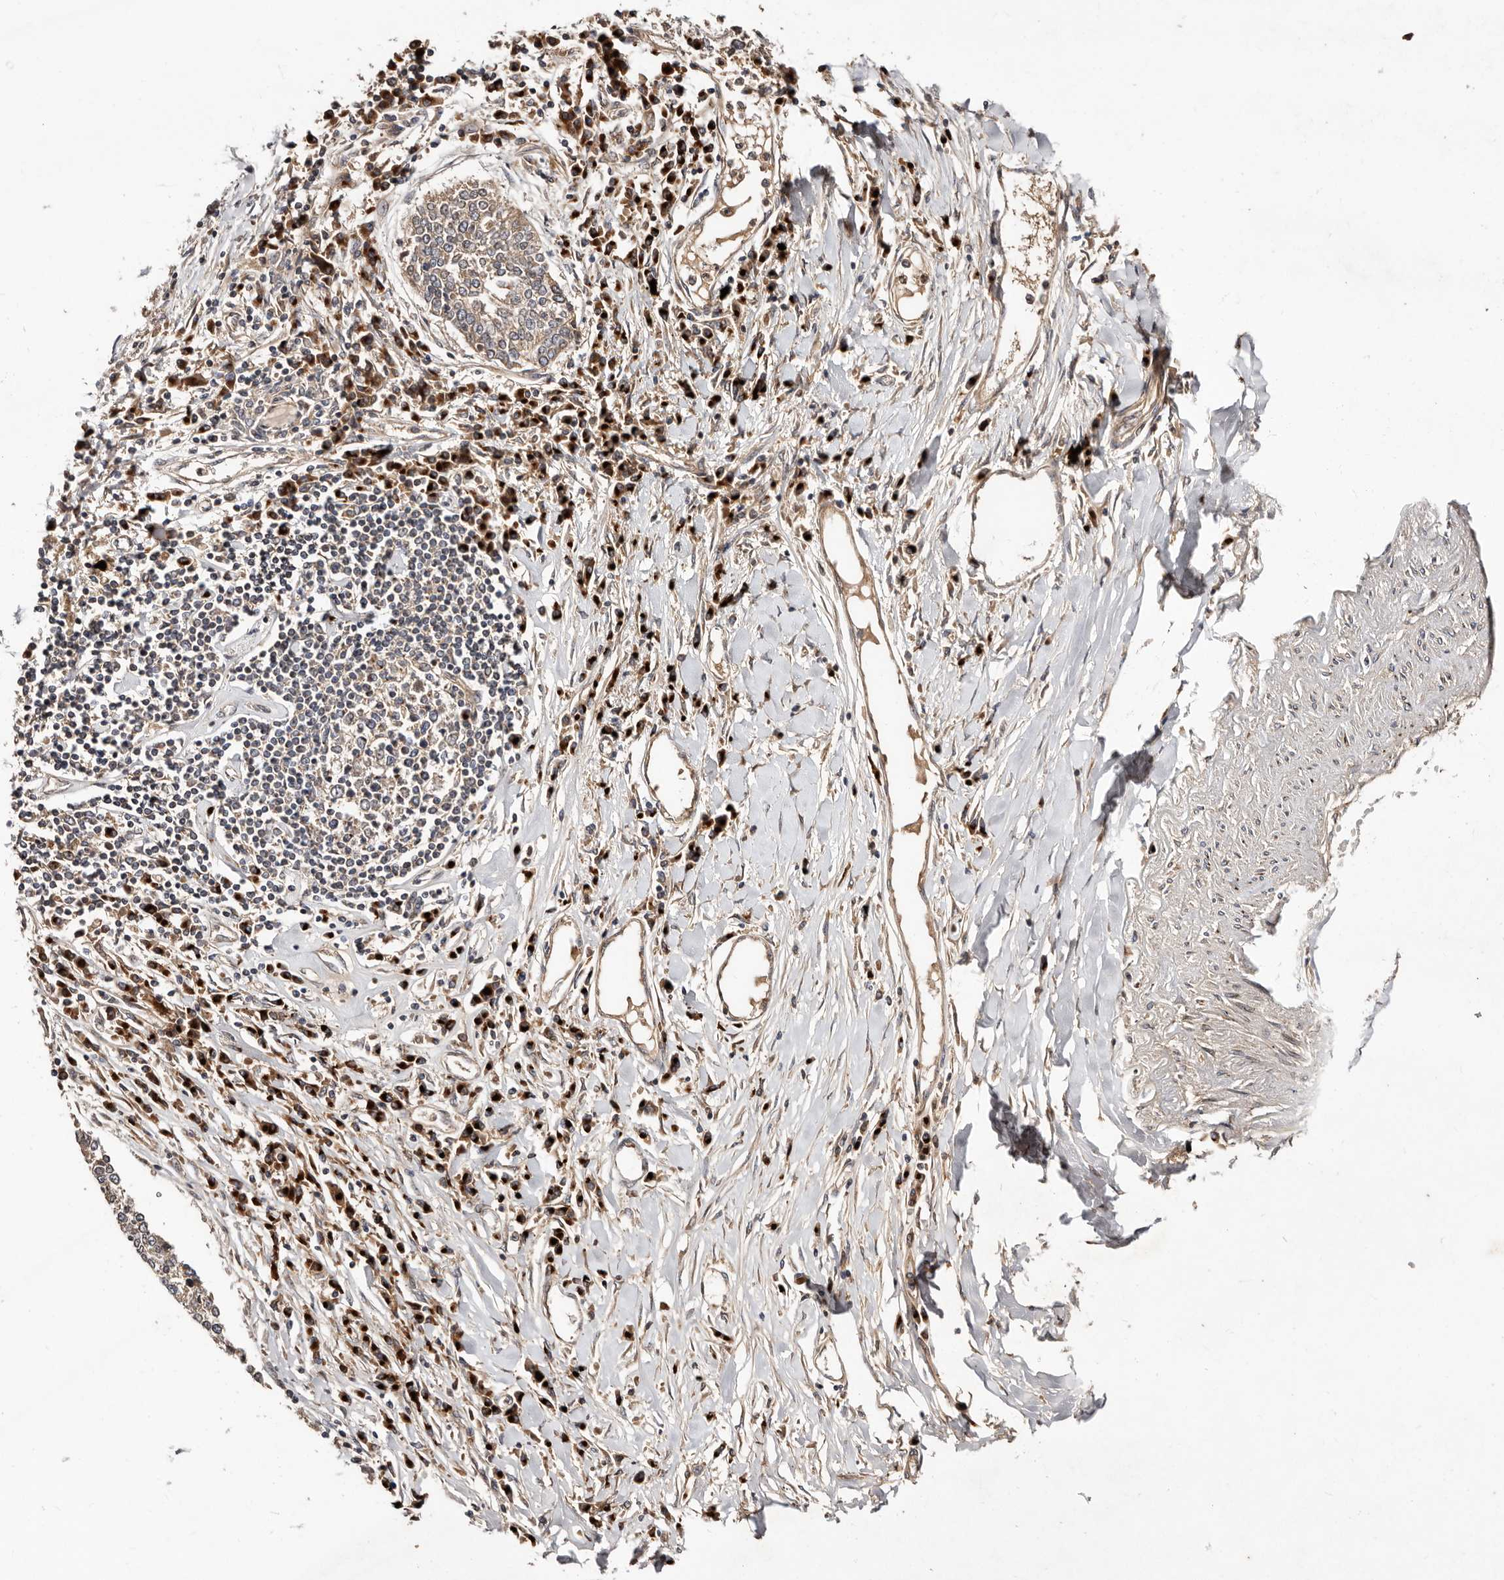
{"staining": {"intensity": "weak", "quantity": "25%-75%", "location": "cytoplasmic/membranous"}, "tissue": "lung cancer", "cell_type": "Tumor cells", "image_type": "cancer", "snomed": [{"axis": "morphology", "description": "Normal tissue, NOS"}, {"axis": "morphology", "description": "Squamous cell carcinoma, NOS"}, {"axis": "topography", "description": "Cartilage tissue"}, {"axis": "topography", "description": "Bronchus"}, {"axis": "topography", "description": "Lung"}, {"axis": "topography", "description": "Peripheral nerve tissue"}], "caption": "Lung cancer tissue displays weak cytoplasmic/membranous expression in about 25%-75% of tumor cells, visualized by immunohistochemistry. (IHC, brightfield microscopy, high magnification).", "gene": "DACT2", "patient": {"sex": "female", "age": 49}}